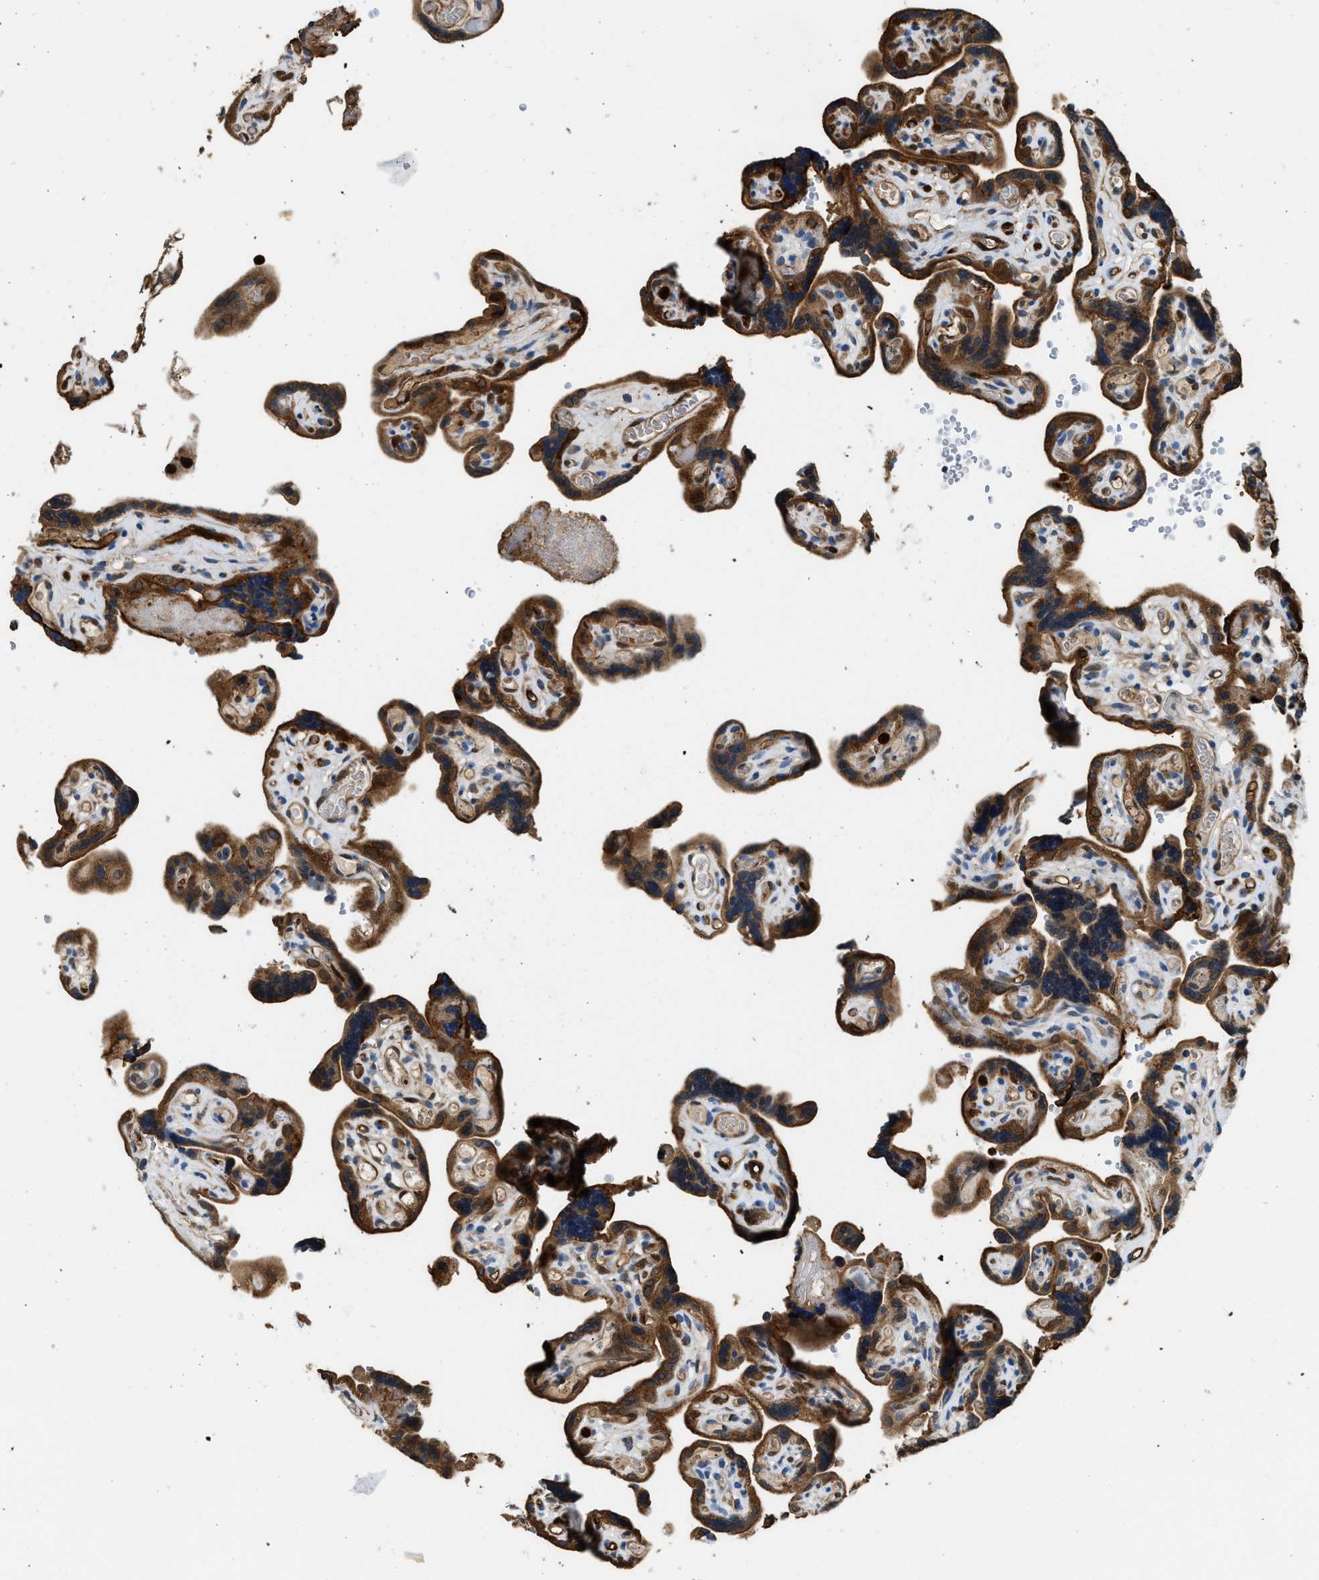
{"staining": {"intensity": "moderate", "quantity": ">75%", "location": "cytoplasmic/membranous"}, "tissue": "placenta", "cell_type": "Decidual cells", "image_type": "normal", "snomed": [{"axis": "morphology", "description": "Normal tissue, NOS"}, {"axis": "topography", "description": "Placenta"}], "caption": "Protein staining reveals moderate cytoplasmic/membranous staining in approximately >75% of decidual cells in unremarkable placenta. (brown staining indicates protein expression, while blue staining denotes nuclei).", "gene": "ANXA3", "patient": {"sex": "female", "age": 30}}